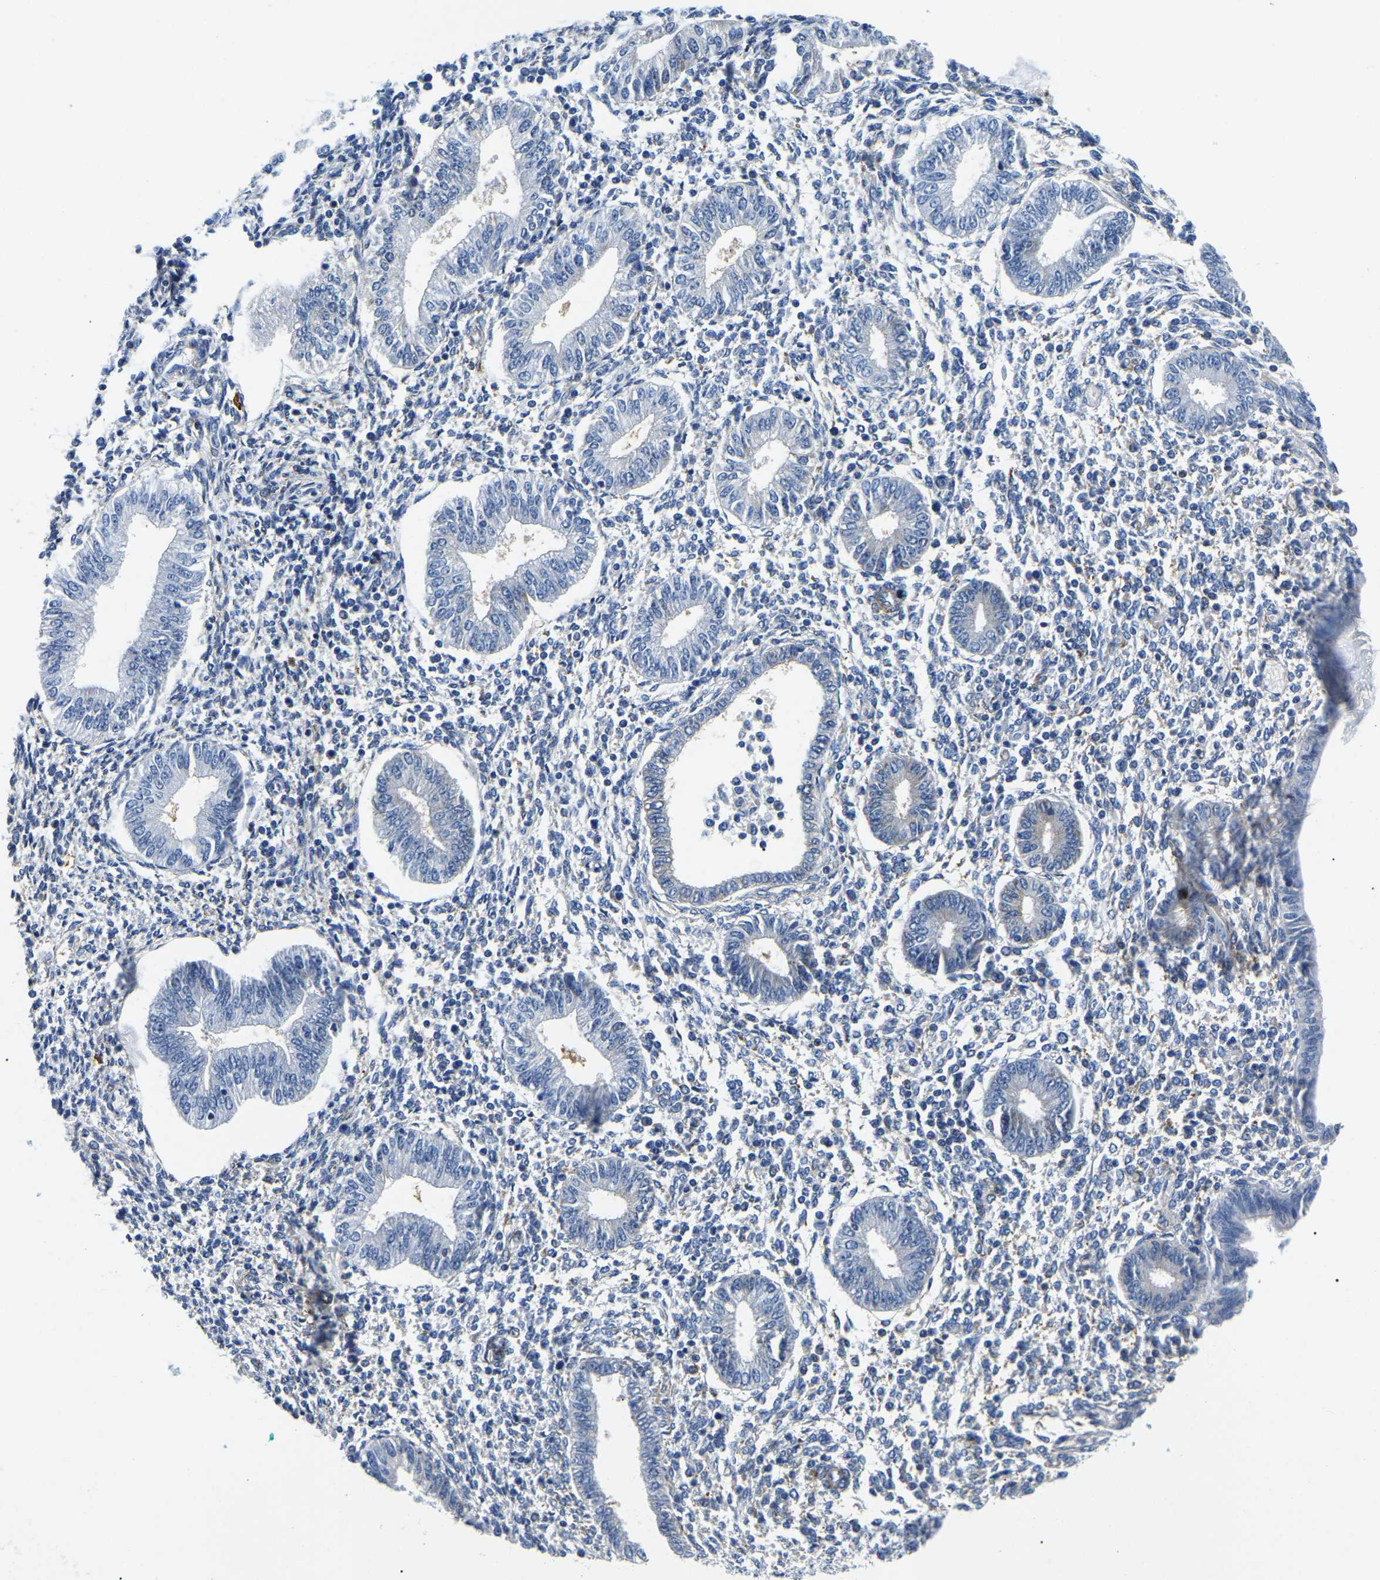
{"staining": {"intensity": "negative", "quantity": "none", "location": "none"}, "tissue": "endometrium", "cell_type": "Cells in endometrial stroma", "image_type": "normal", "snomed": [{"axis": "morphology", "description": "Normal tissue, NOS"}, {"axis": "topography", "description": "Endometrium"}], "caption": "Cells in endometrial stroma show no significant protein expression in normal endometrium. (DAB IHC visualized using brightfield microscopy, high magnification).", "gene": "DUSP8", "patient": {"sex": "female", "age": 50}}